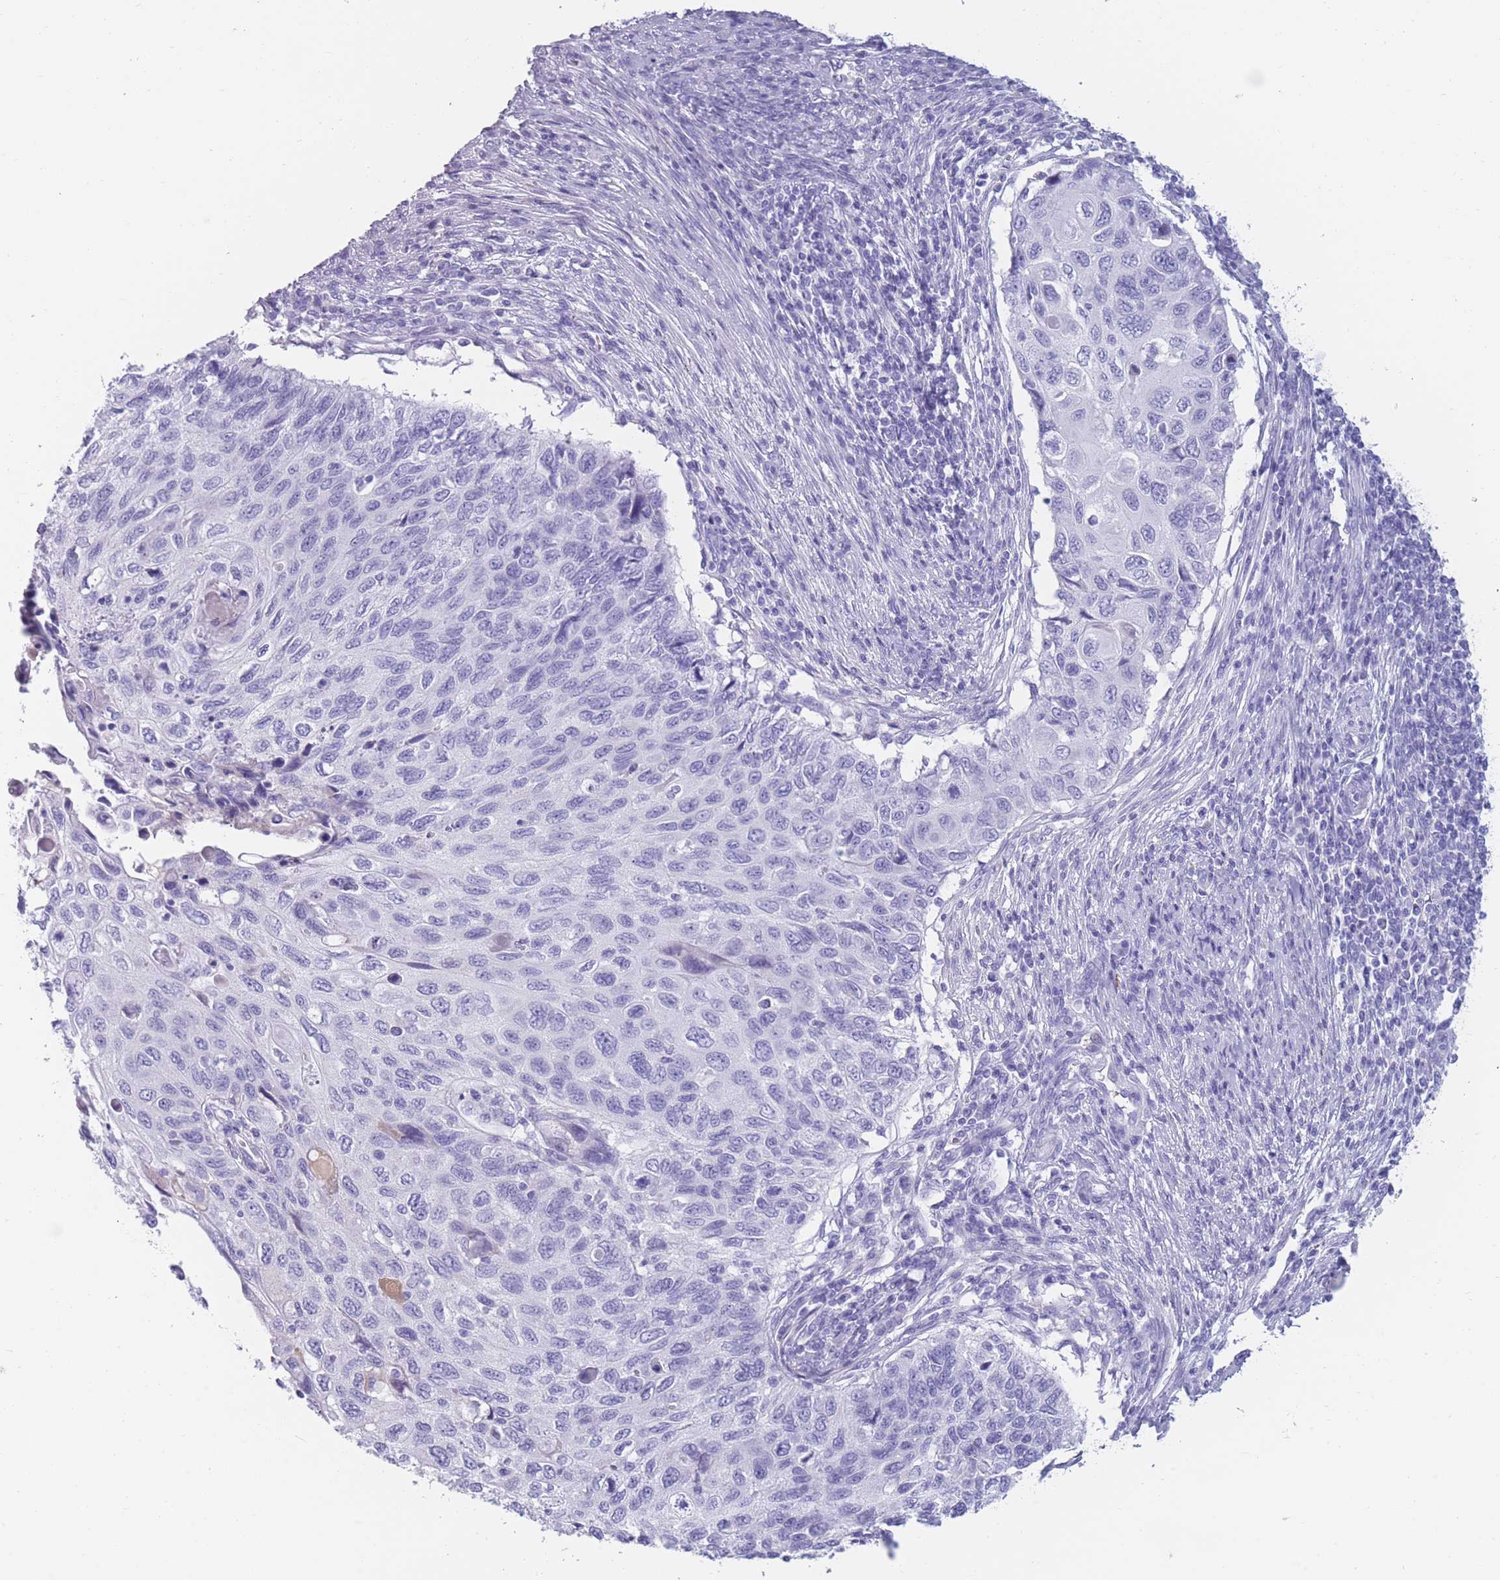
{"staining": {"intensity": "negative", "quantity": "none", "location": "none"}, "tissue": "cervical cancer", "cell_type": "Tumor cells", "image_type": "cancer", "snomed": [{"axis": "morphology", "description": "Squamous cell carcinoma, NOS"}, {"axis": "topography", "description": "Cervix"}], "caption": "The histopathology image demonstrates no staining of tumor cells in cervical squamous cell carcinoma.", "gene": "TNFSF11", "patient": {"sex": "female", "age": 70}}